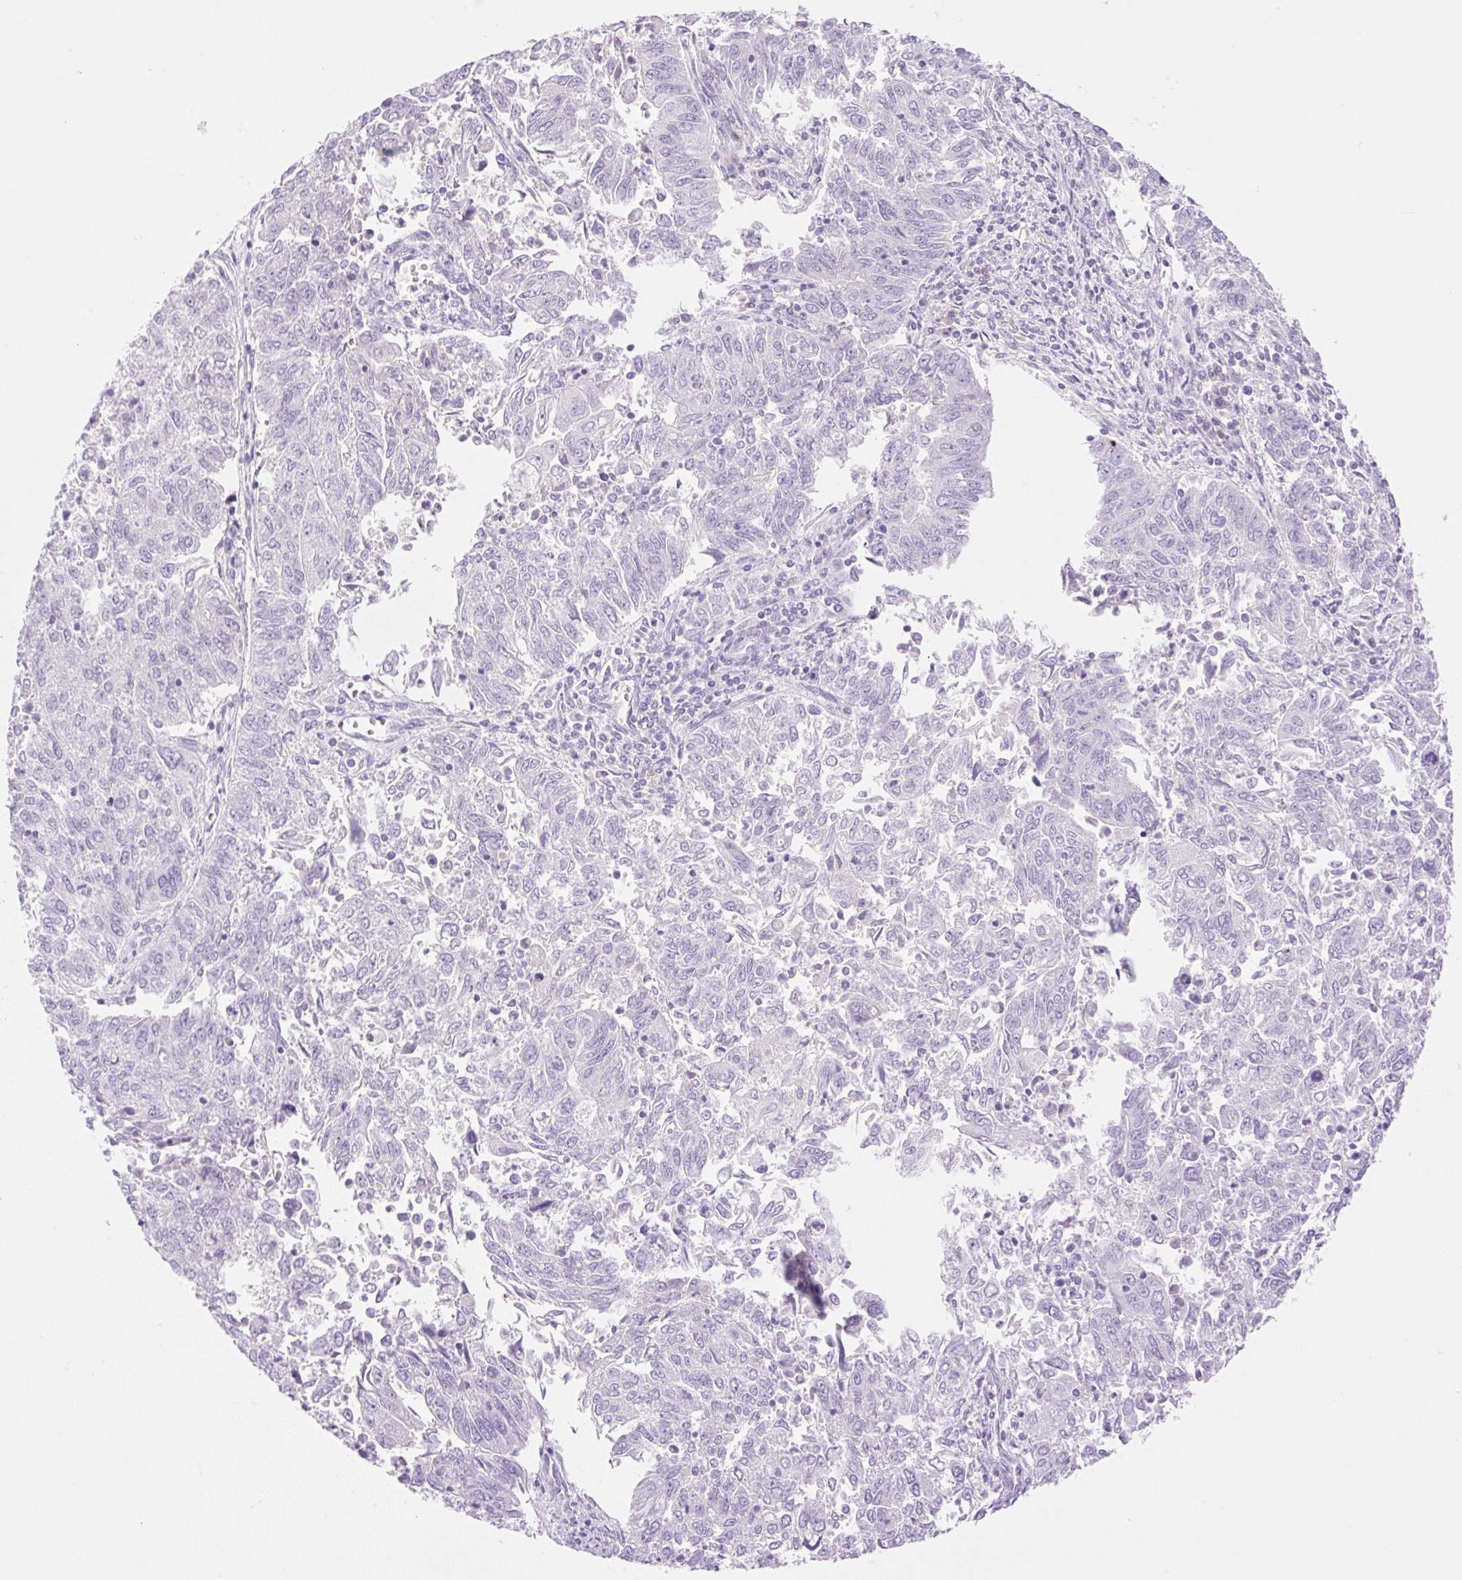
{"staining": {"intensity": "negative", "quantity": "none", "location": "none"}, "tissue": "endometrial cancer", "cell_type": "Tumor cells", "image_type": "cancer", "snomed": [{"axis": "morphology", "description": "Adenocarcinoma, NOS"}, {"axis": "topography", "description": "Endometrium"}], "caption": "Immunohistochemistry (IHC) of human adenocarcinoma (endometrial) shows no positivity in tumor cells.", "gene": "PALM3", "patient": {"sex": "female", "age": 42}}